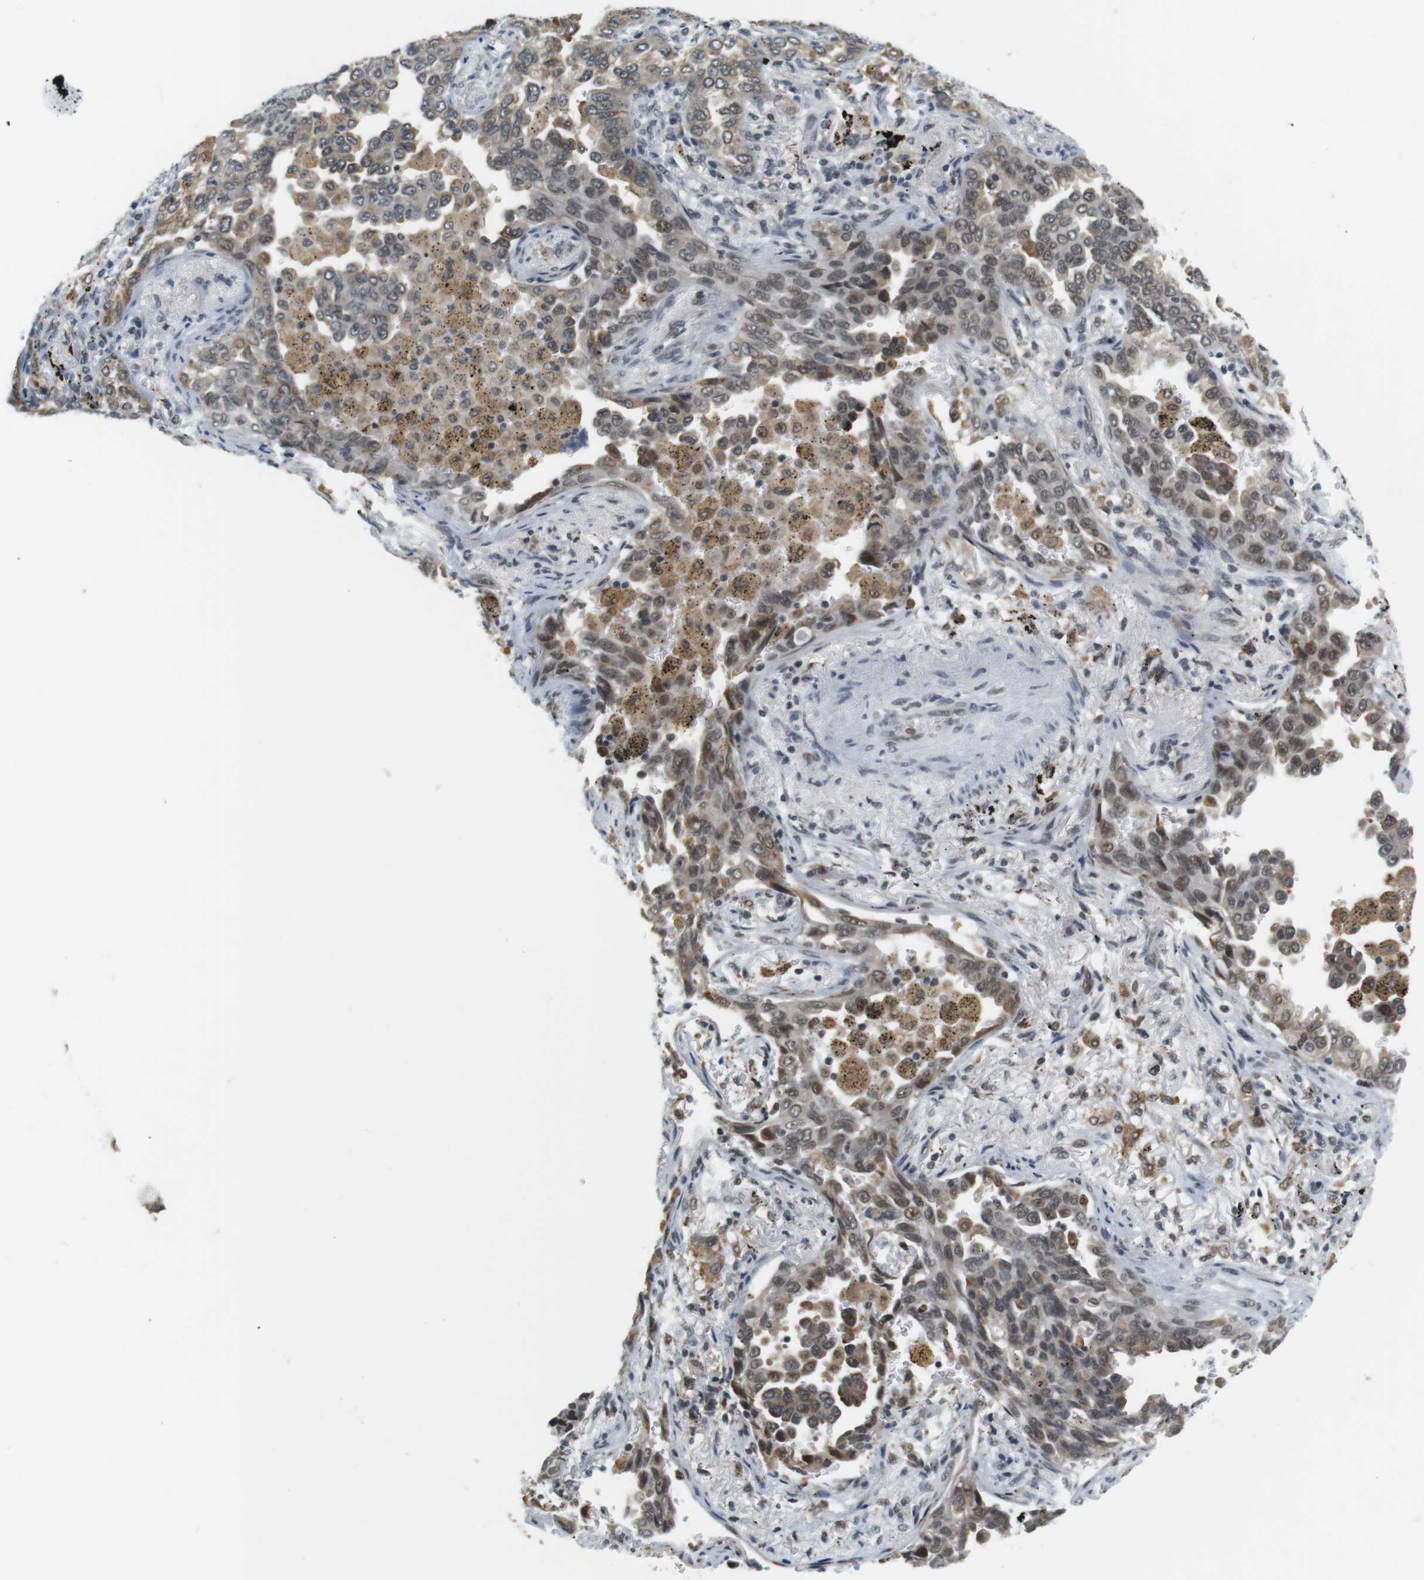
{"staining": {"intensity": "weak", "quantity": ">75%", "location": "nuclear"}, "tissue": "lung cancer", "cell_type": "Tumor cells", "image_type": "cancer", "snomed": [{"axis": "morphology", "description": "Normal tissue, NOS"}, {"axis": "morphology", "description": "Adenocarcinoma, NOS"}, {"axis": "topography", "description": "Lung"}], "caption": "Lung cancer tissue exhibits weak nuclear expression in about >75% of tumor cells", "gene": "RNF38", "patient": {"sex": "male", "age": 59}}